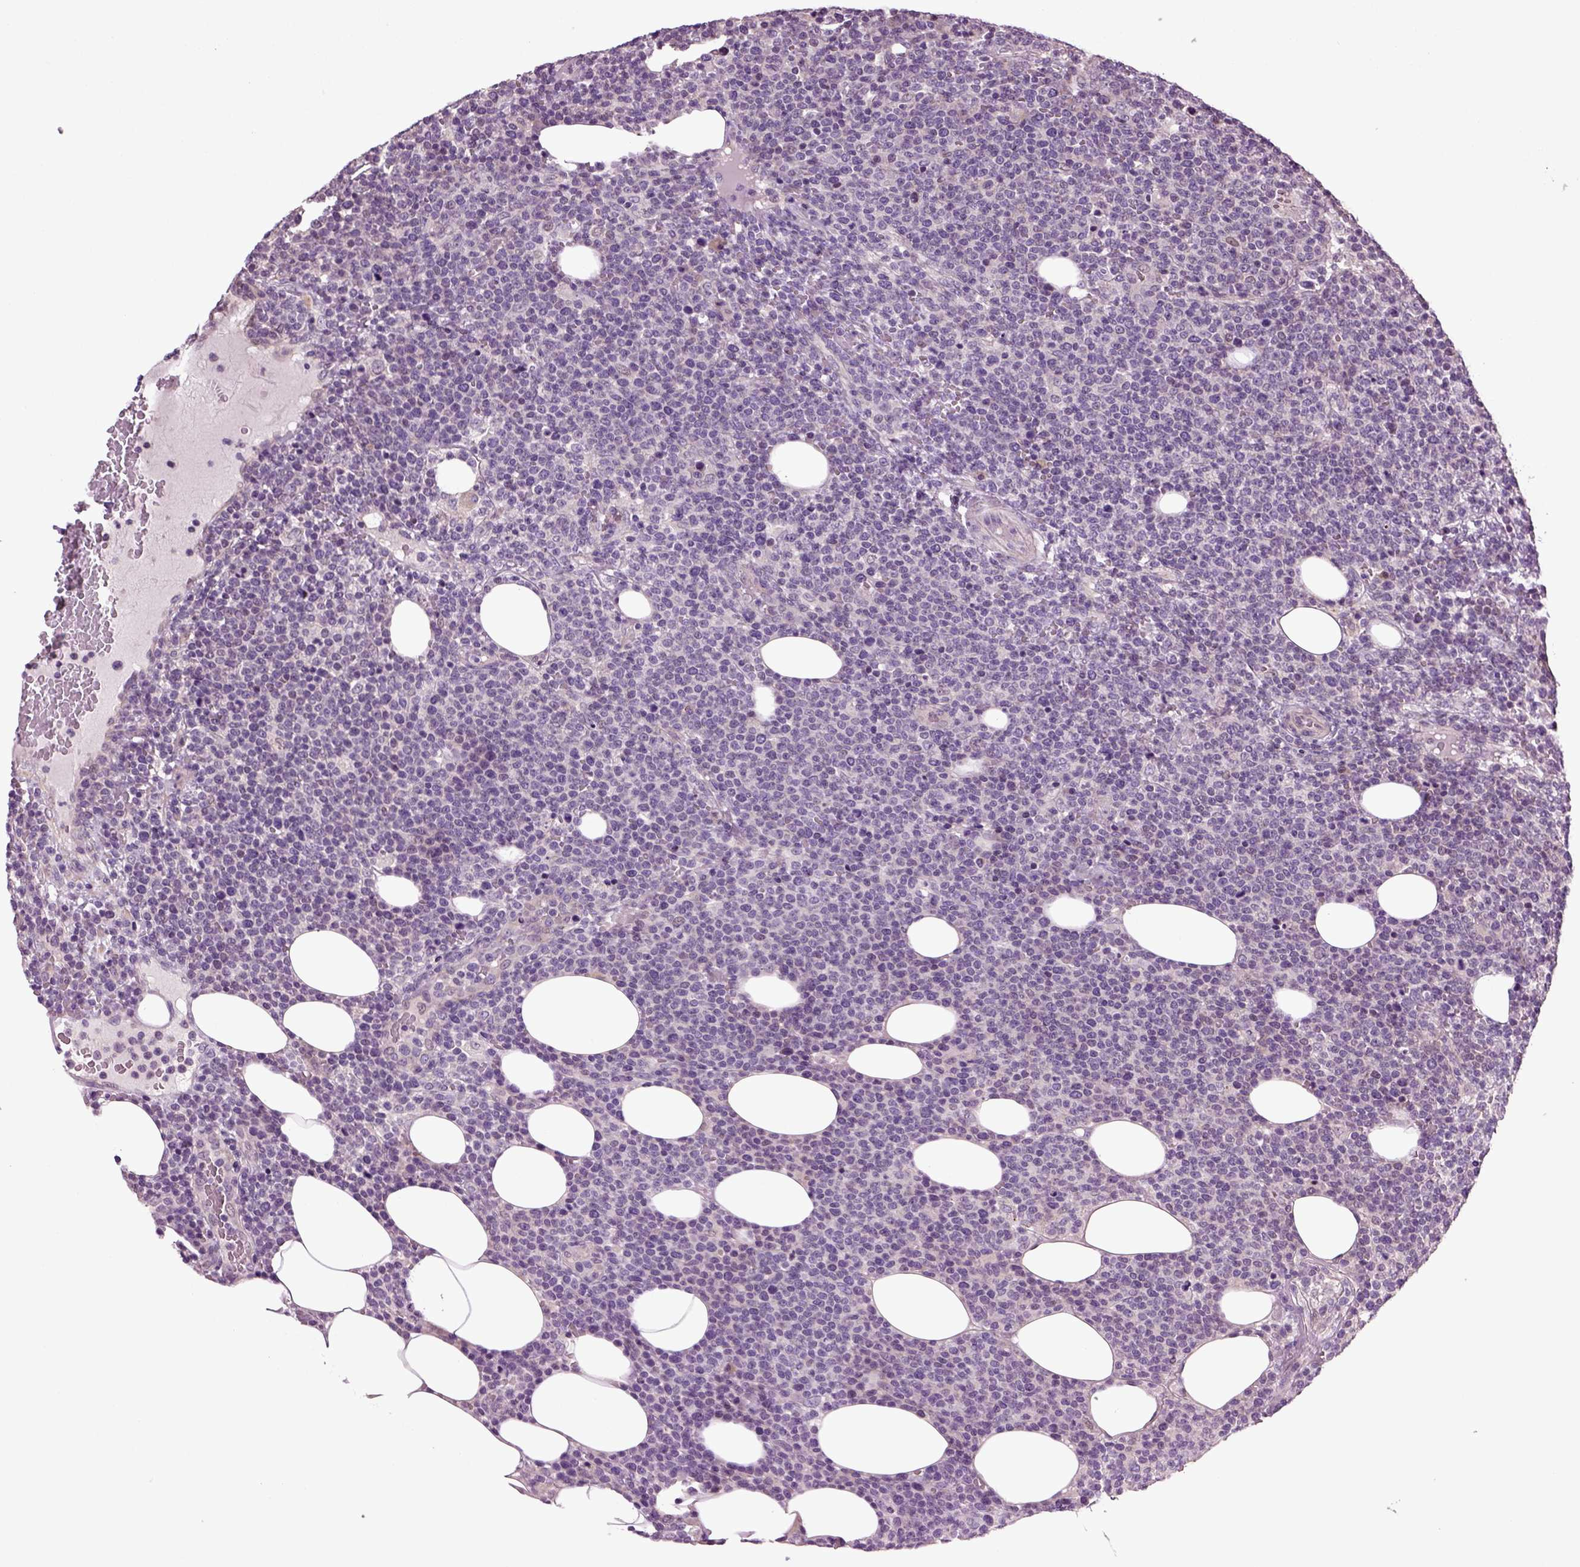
{"staining": {"intensity": "negative", "quantity": "none", "location": "none"}, "tissue": "lymphoma", "cell_type": "Tumor cells", "image_type": "cancer", "snomed": [{"axis": "morphology", "description": "Malignant lymphoma, non-Hodgkin's type, High grade"}, {"axis": "topography", "description": "Lymph node"}], "caption": "Immunohistochemistry (IHC) of lymphoma exhibits no positivity in tumor cells.", "gene": "HAGHL", "patient": {"sex": "male", "age": 61}}